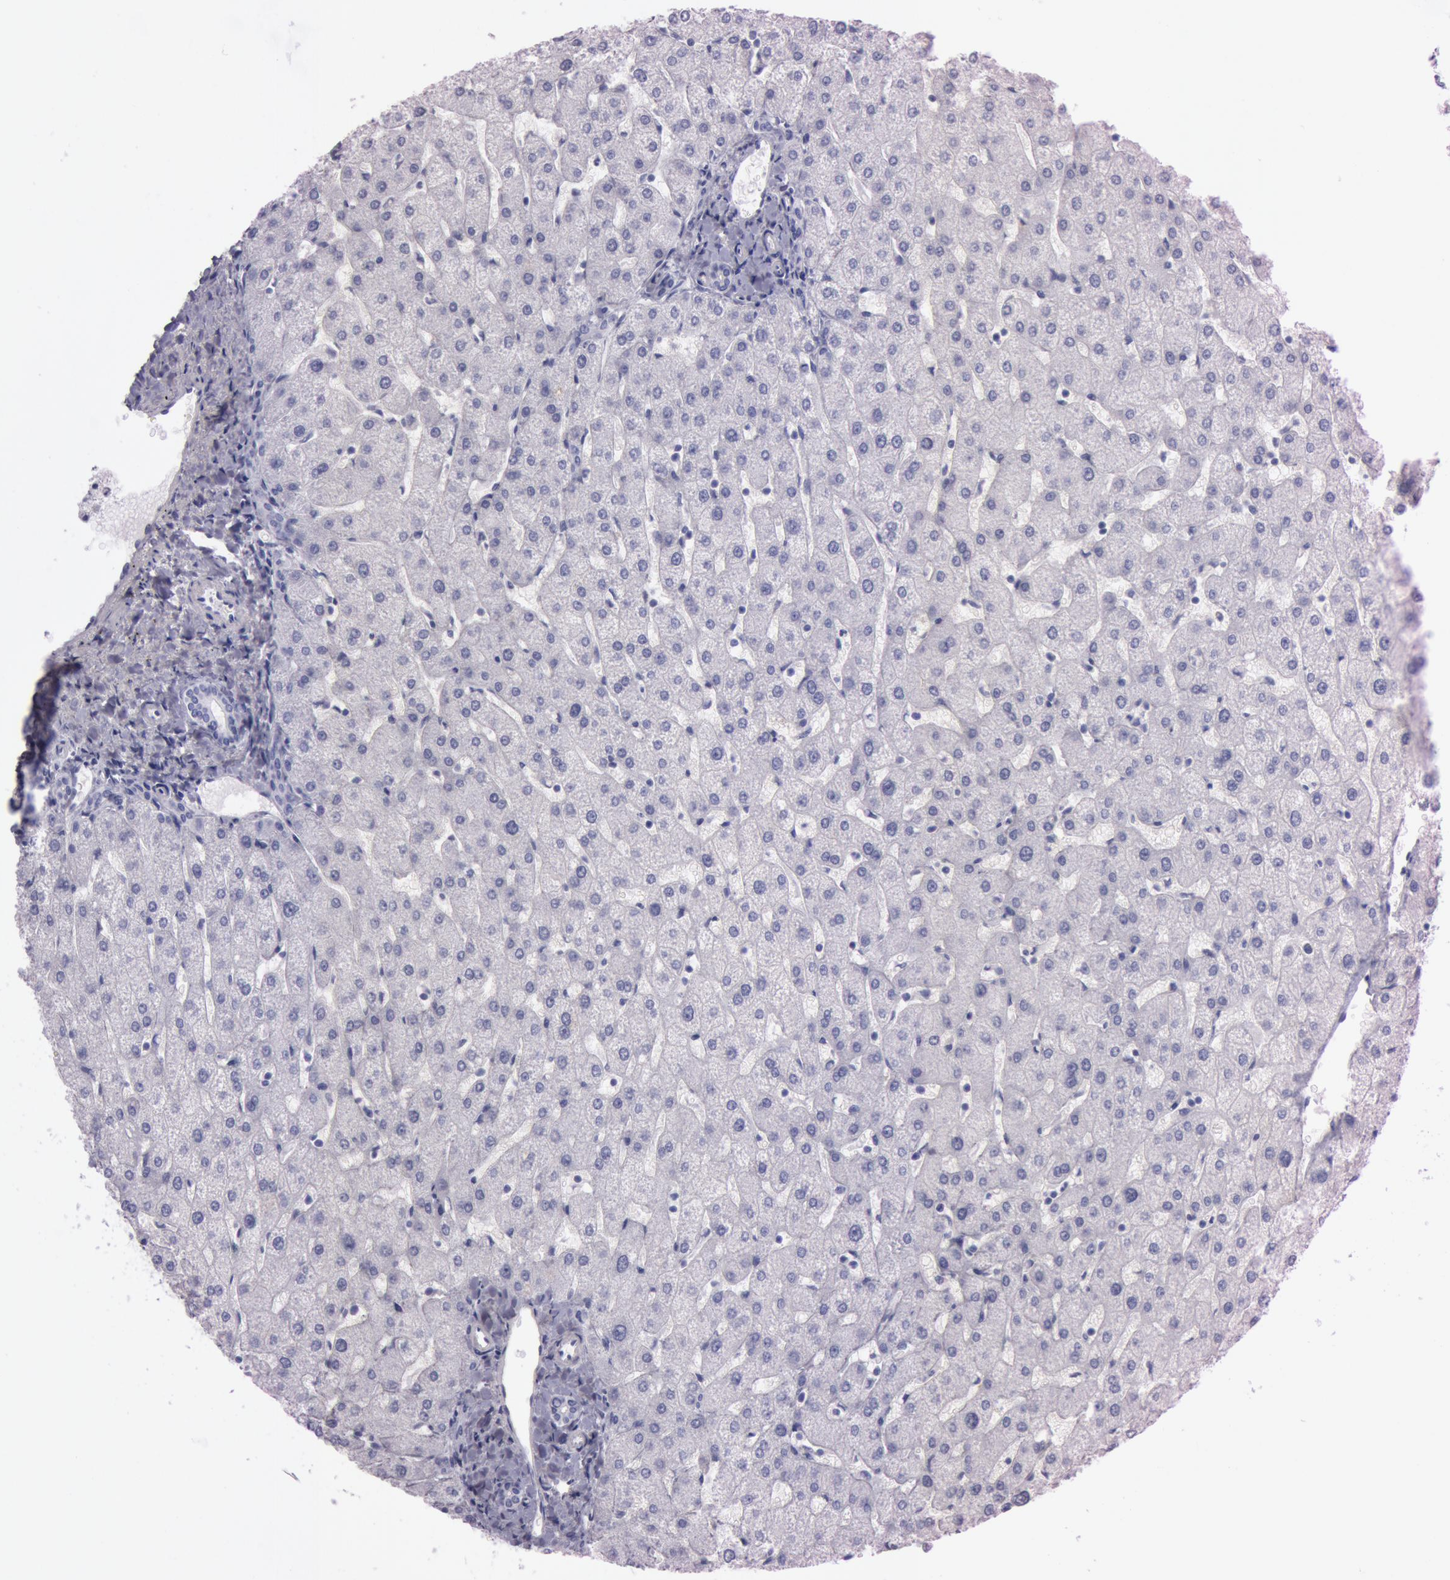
{"staining": {"intensity": "negative", "quantity": "none", "location": "none"}, "tissue": "liver", "cell_type": "Cholangiocytes", "image_type": "normal", "snomed": [{"axis": "morphology", "description": "Normal tissue, NOS"}, {"axis": "topography", "description": "Liver"}], "caption": "DAB immunohistochemical staining of normal human liver demonstrates no significant positivity in cholangiocytes.", "gene": "S100A7", "patient": {"sex": "male", "age": 67}}